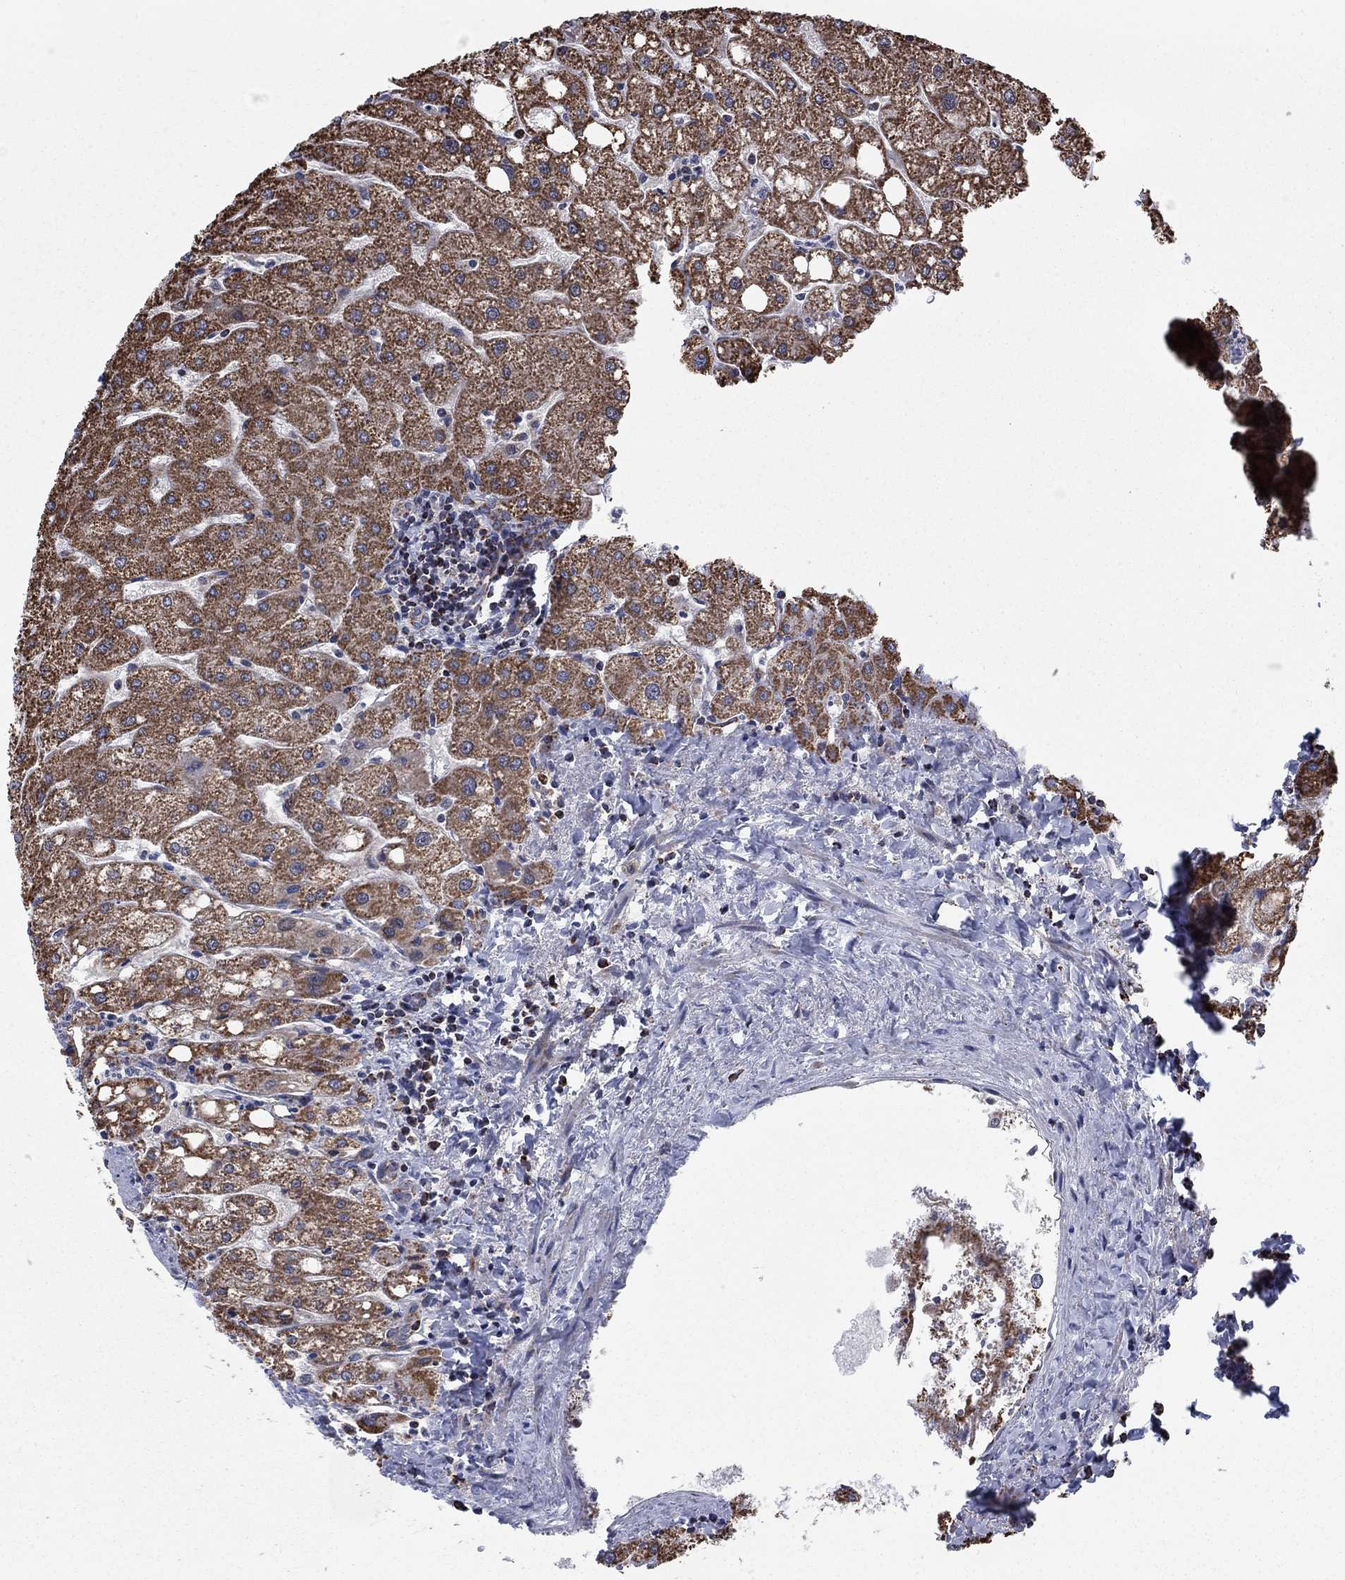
{"staining": {"intensity": "negative", "quantity": "none", "location": "none"}, "tissue": "liver", "cell_type": "Cholangiocytes", "image_type": "normal", "snomed": [{"axis": "morphology", "description": "Normal tissue, NOS"}, {"axis": "topography", "description": "Liver"}], "caption": "Protein analysis of normal liver displays no significant positivity in cholangiocytes.", "gene": "MOAP1", "patient": {"sex": "male", "age": 67}}